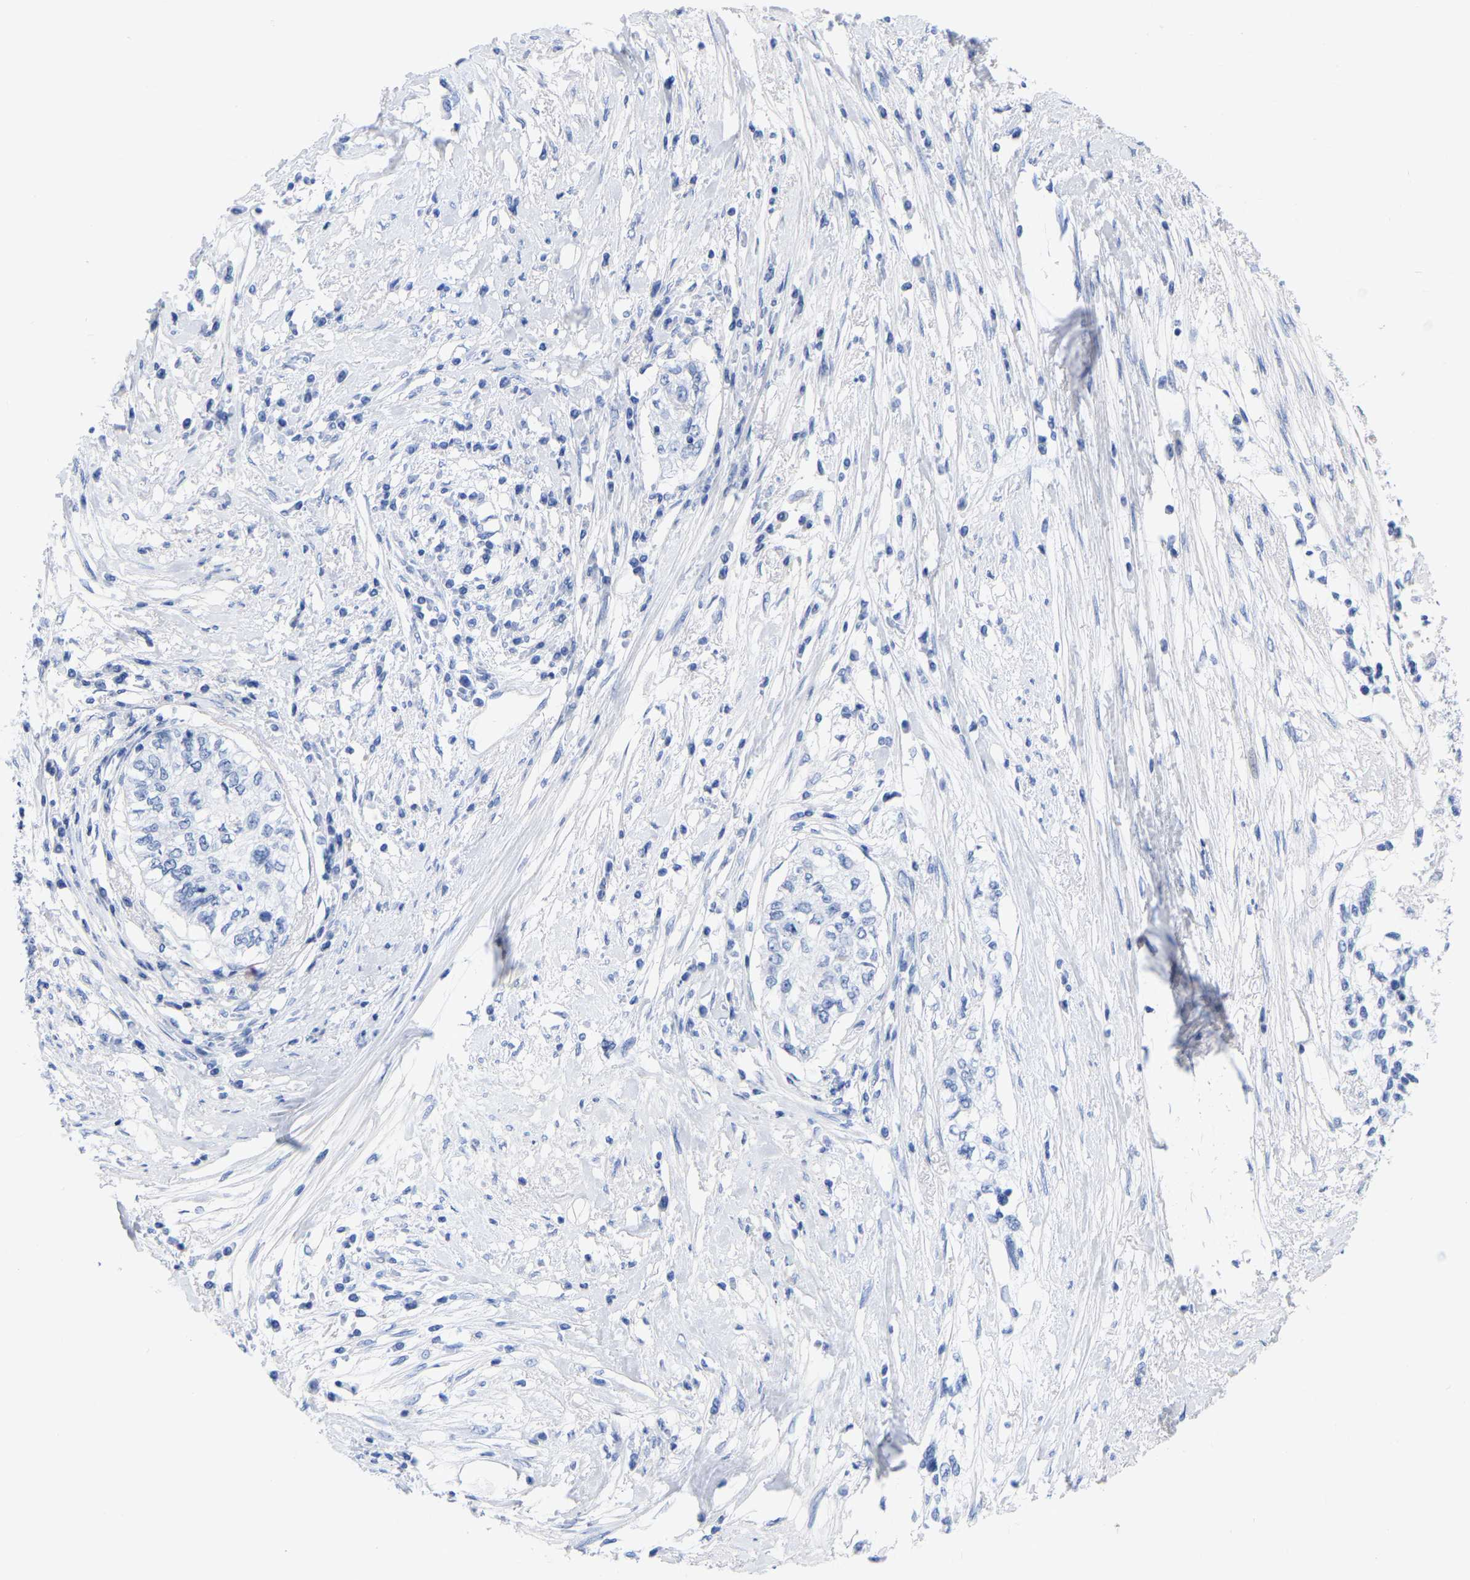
{"staining": {"intensity": "negative", "quantity": "none", "location": "none"}, "tissue": "cervical cancer", "cell_type": "Tumor cells", "image_type": "cancer", "snomed": [{"axis": "morphology", "description": "Squamous cell carcinoma, NOS"}, {"axis": "topography", "description": "Cervix"}], "caption": "High power microscopy image of an IHC micrograph of cervical squamous cell carcinoma, revealing no significant staining in tumor cells.", "gene": "ZNF629", "patient": {"sex": "female", "age": 57}}